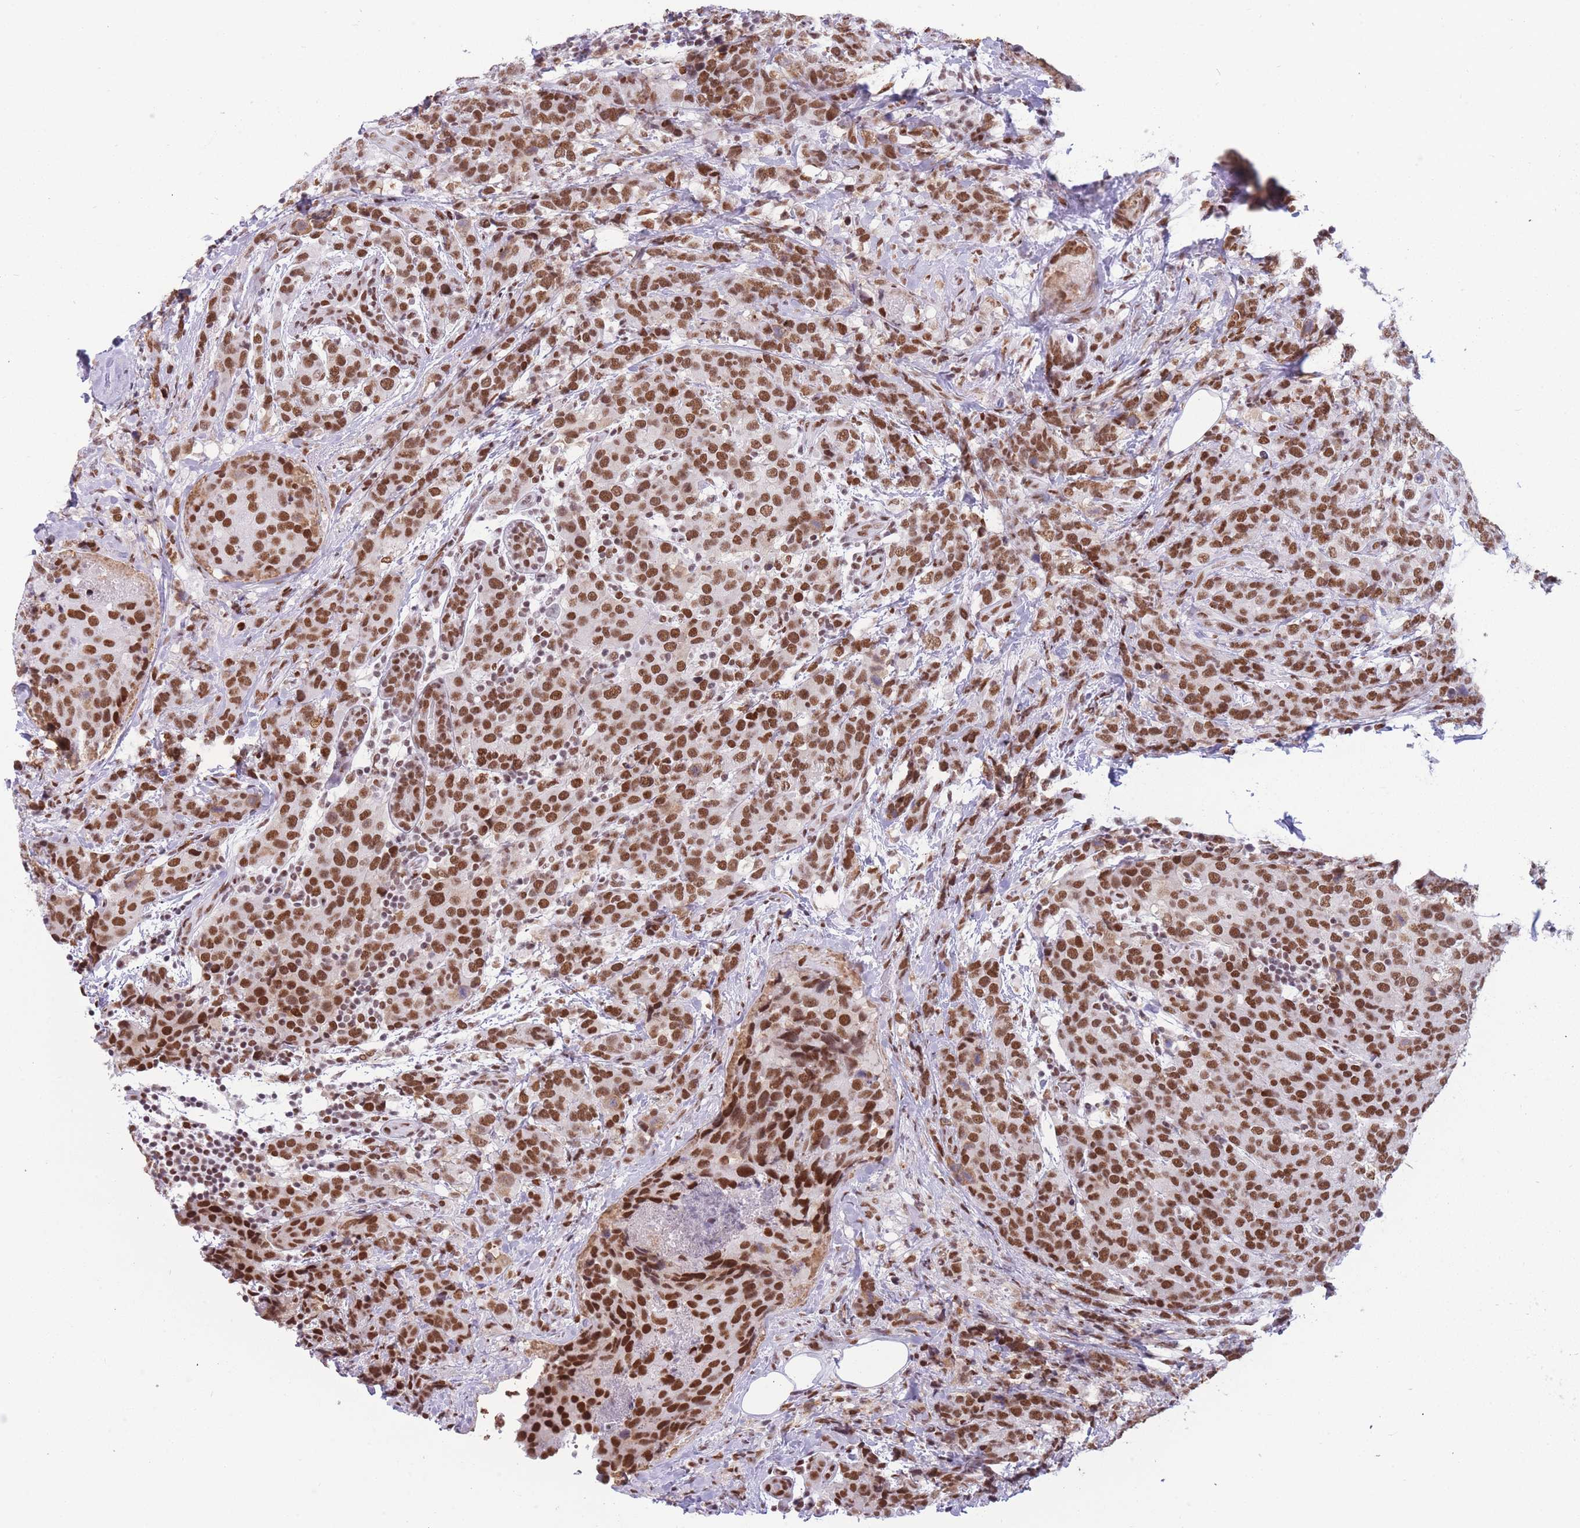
{"staining": {"intensity": "strong", "quantity": ">75%", "location": "nuclear"}, "tissue": "breast cancer", "cell_type": "Tumor cells", "image_type": "cancer", "snomed": [{"axis": "morphology", "description": "Lobular carcinoma"}, {"axis": "topography", "description": "Breast"}], "caption": "Breast cancer (lobular carcinoma) stained with immunohistochemistry (IHC) exhibits strong nuclear positivity in approximately >75% of tumor cells. The staining is performed using DAB brown chromogen to label protein expression. The nuclei are counter-stained blue using hematoxylin.", "gene": "HNRNPUL1", "patient": {"sex": "female", "age": 59}}